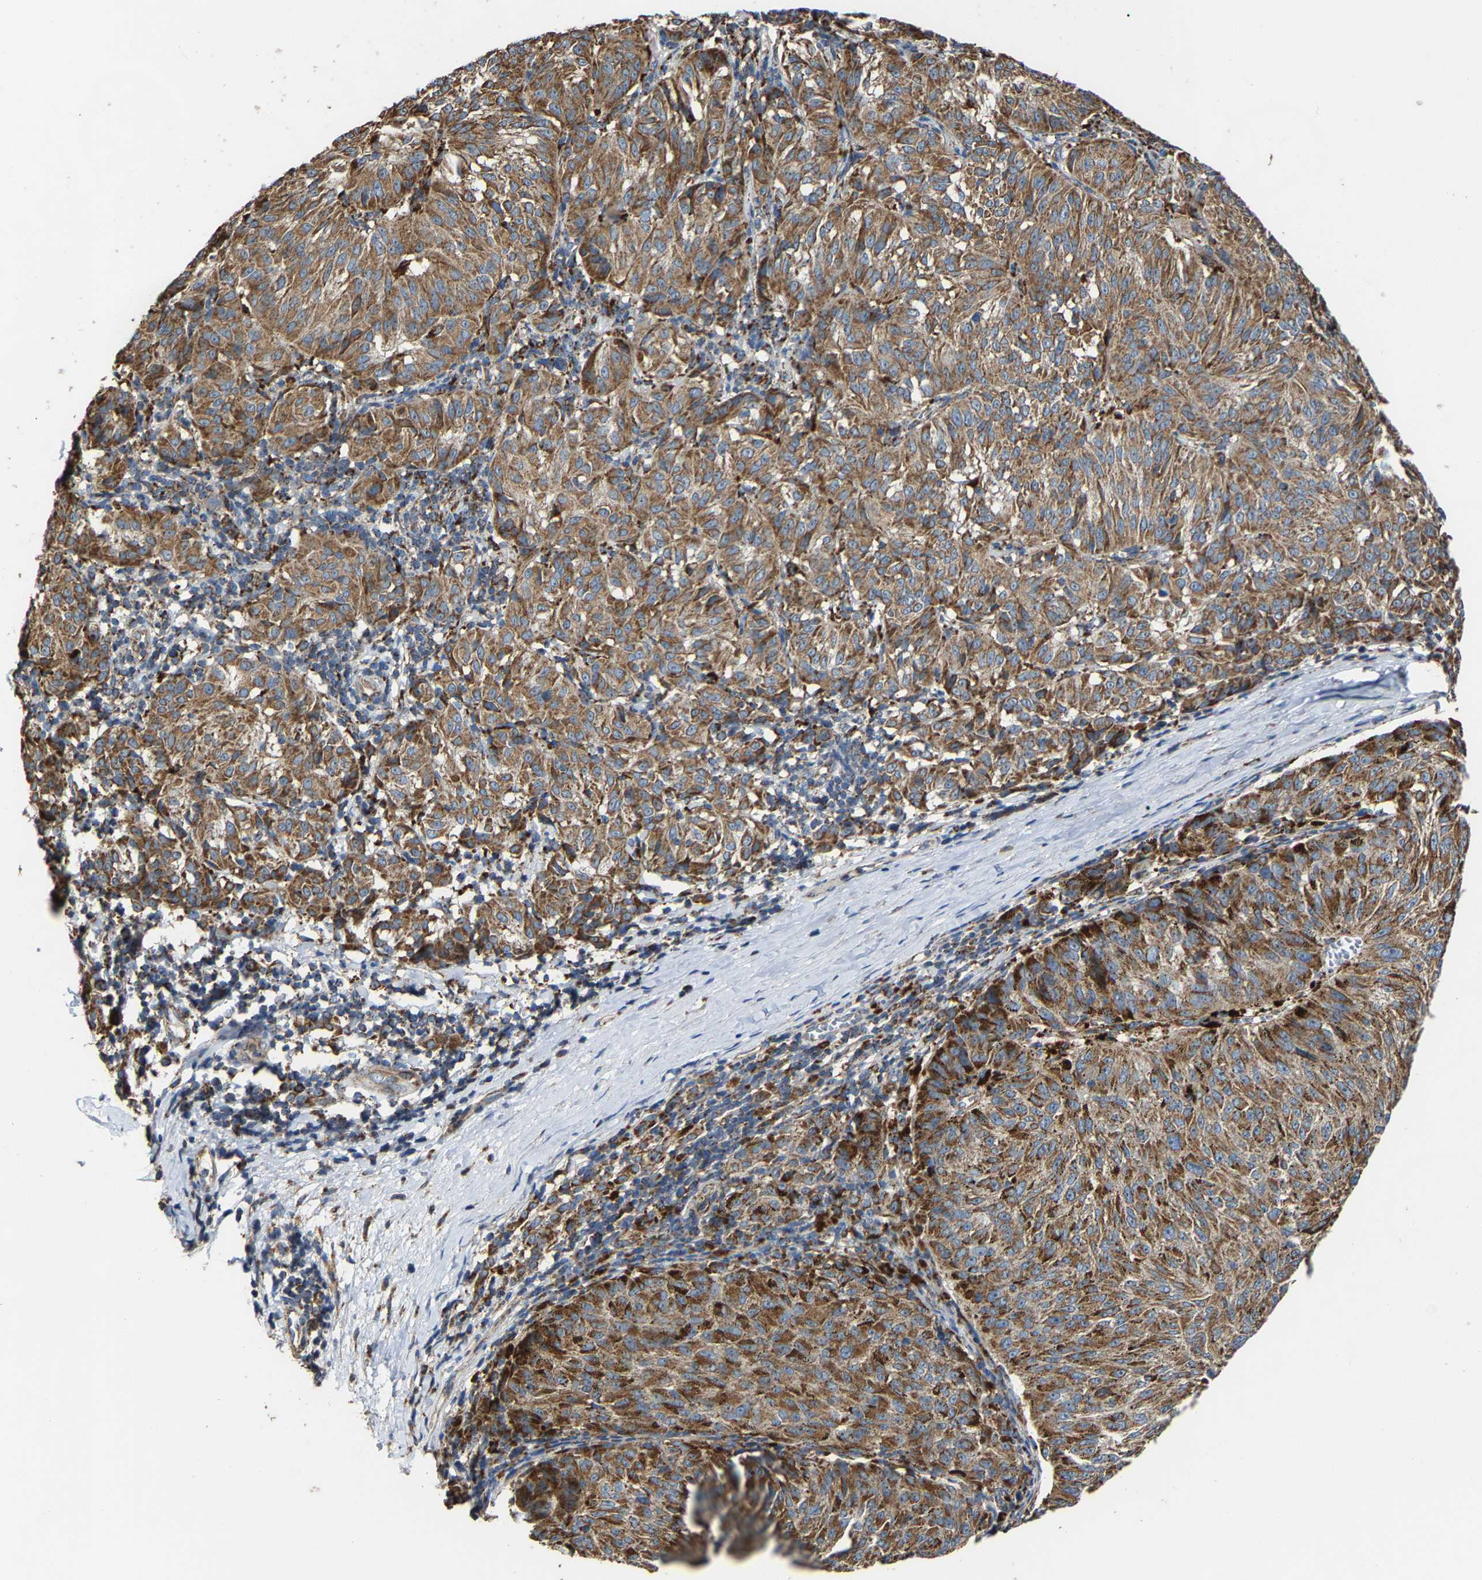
{"staining": {"intensity": "moderate", "quantity": ">75%", "location": "cytoplasmic/membranous"}, "tissue": "melanoma", "cell_type": "Tumor cells", "image_type": "cancer", "snomed": [{"axis": "morphology", "description": "Malignant melanoma, NOS"}, {"axis": "topography", "description": "Skin"}], "caption": "Immunohistochemistry (IHC) (DAB) staining of malignant melanoma displays moderate cytoplasmic/membranous protein positivity in about >75% of tumor cells.", "gene": "NDUFV3", "patient": {"sex": "female", "age": 72}}